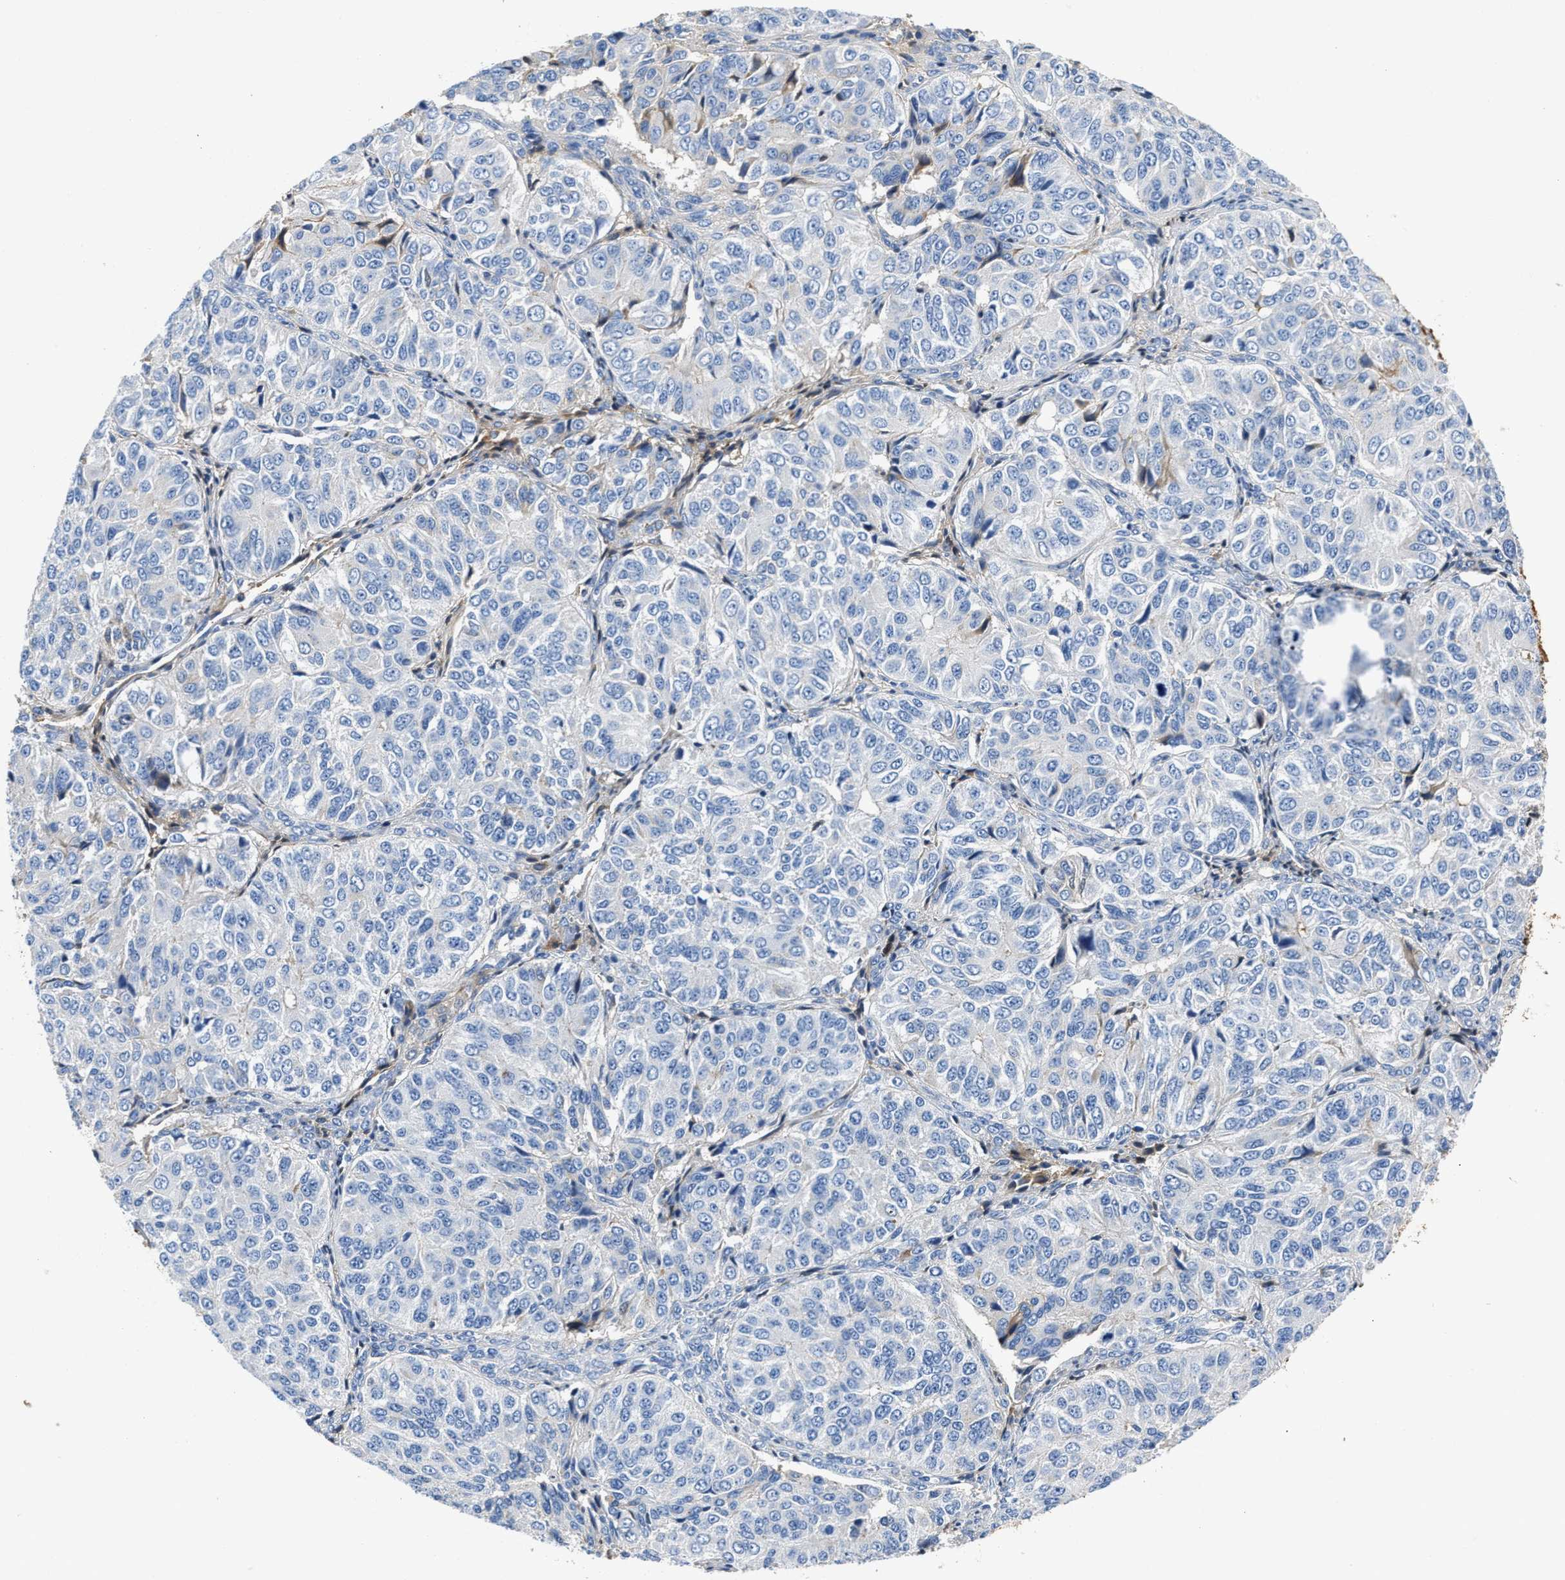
{"staining": {"intensity": "negative", "quantity": "none", "location": "none"}, "tissue": "ovarian cancer", "cell_type": "Tumor cells", "image_type": "cancer", "snomed": [{"axis": "morphology", "description": "Carcinoma, endometroid"}, {"axis": "topography", "description": "Ovary"}], "caption": "Immunohistochemistry (IHC) photomicrograph of neoplastic tissue: endometroid carcinoma (ovarian) stained with DAB (3,3'-diaminobenzidine) shows no significant protein positivity in tumor cells.", "gene": "GC", "patient": {"sex": "female", "age": 51}}